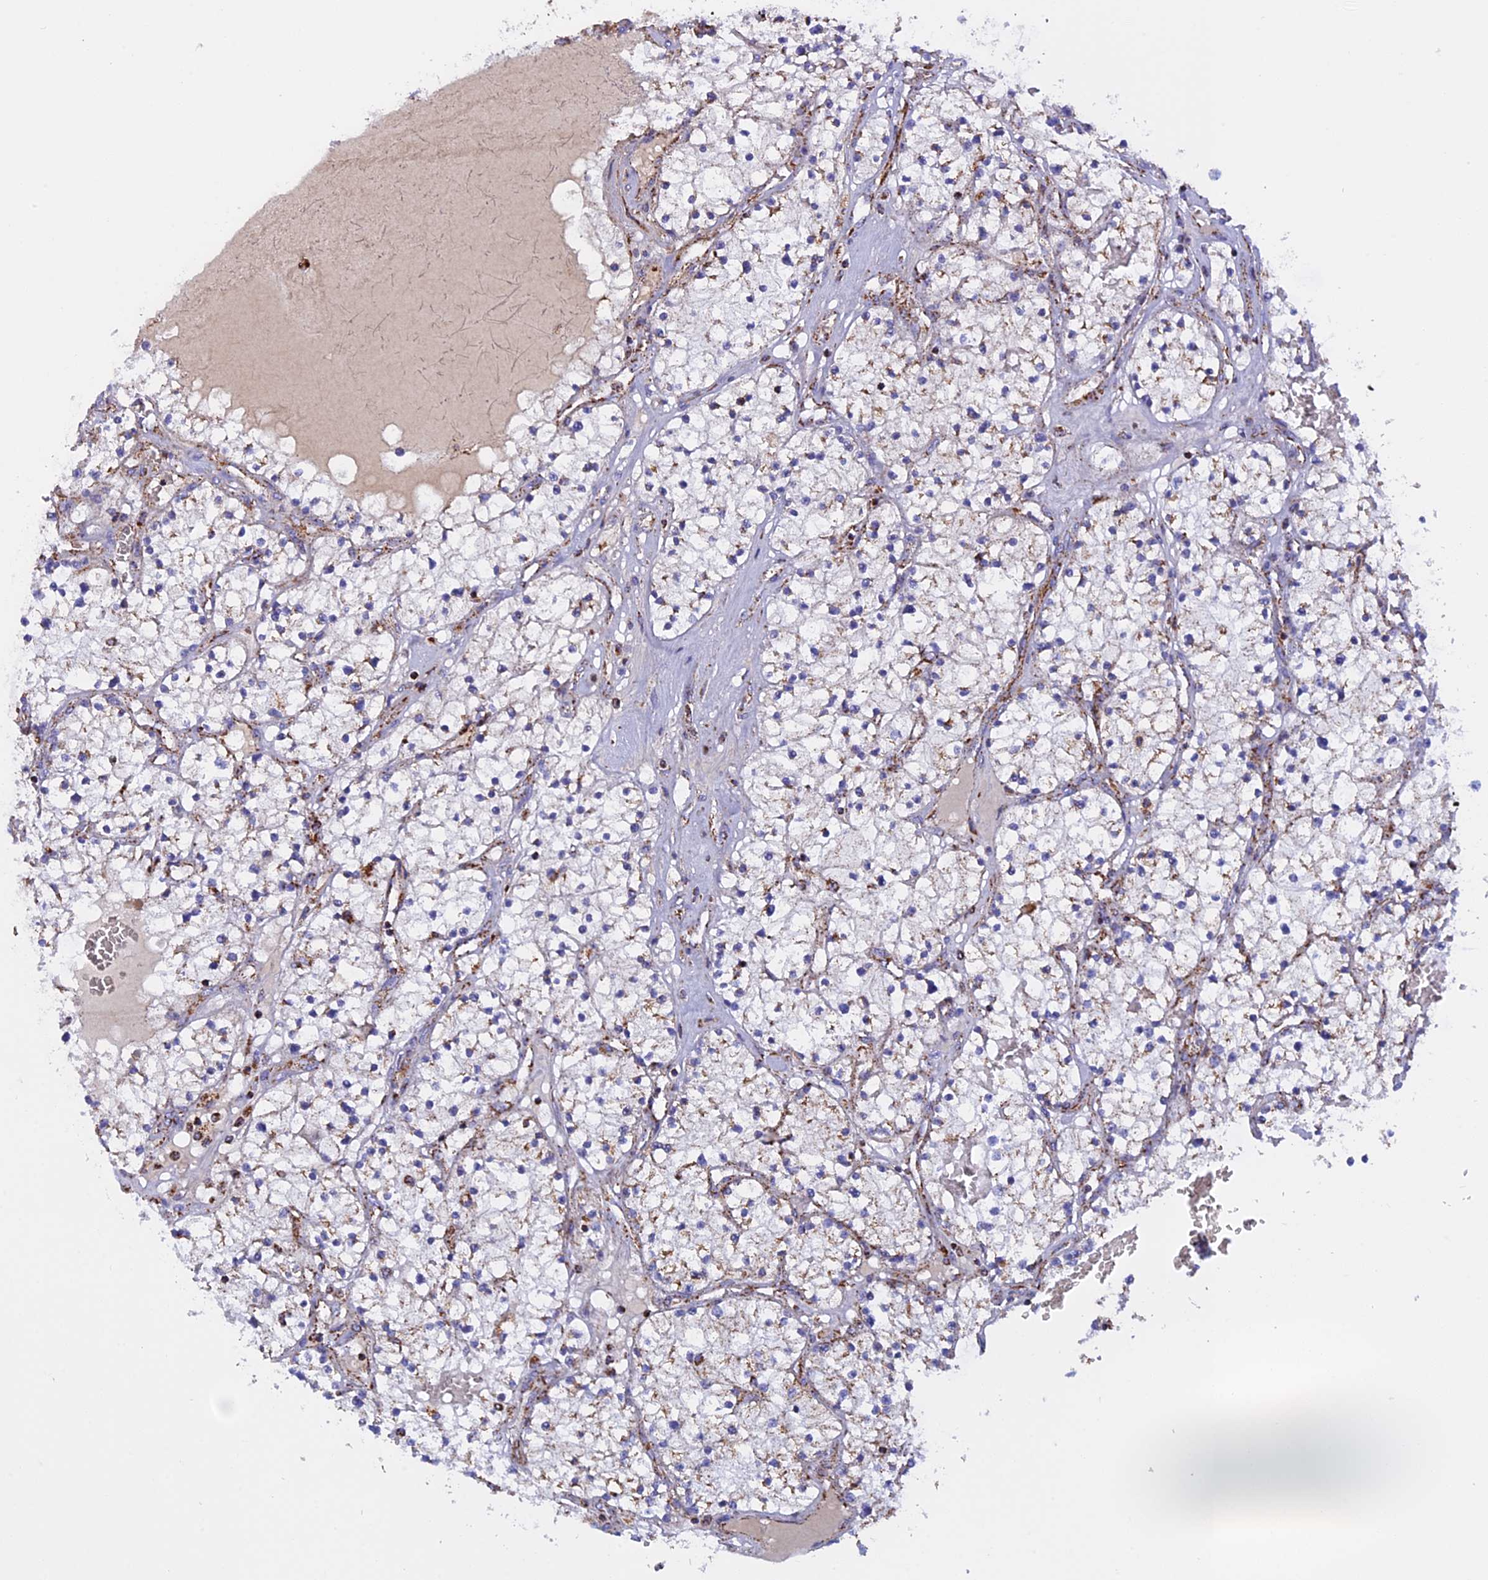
{"staining": {"intensity": "negative", "quantity": "none", "location": "none"}, "tissue": "renal cancer", "cell_type": "Tumor cells", "image_type": "cancer", "snomed": [{"axis": "morphology", "description": "Normal tissue, NOS"}, {"axis": "morphology", "description": "Adenocarcinoma, NOS"}, {"axis": "topography", "description": "Kidney"}], "caption": "Renal cancer (adenocarcinoma) was stained to show a protein in brown. There is no significant expression in tumor cells.", "gene": "KCNG1", "patient": {"sex": "male", "age": 68}}